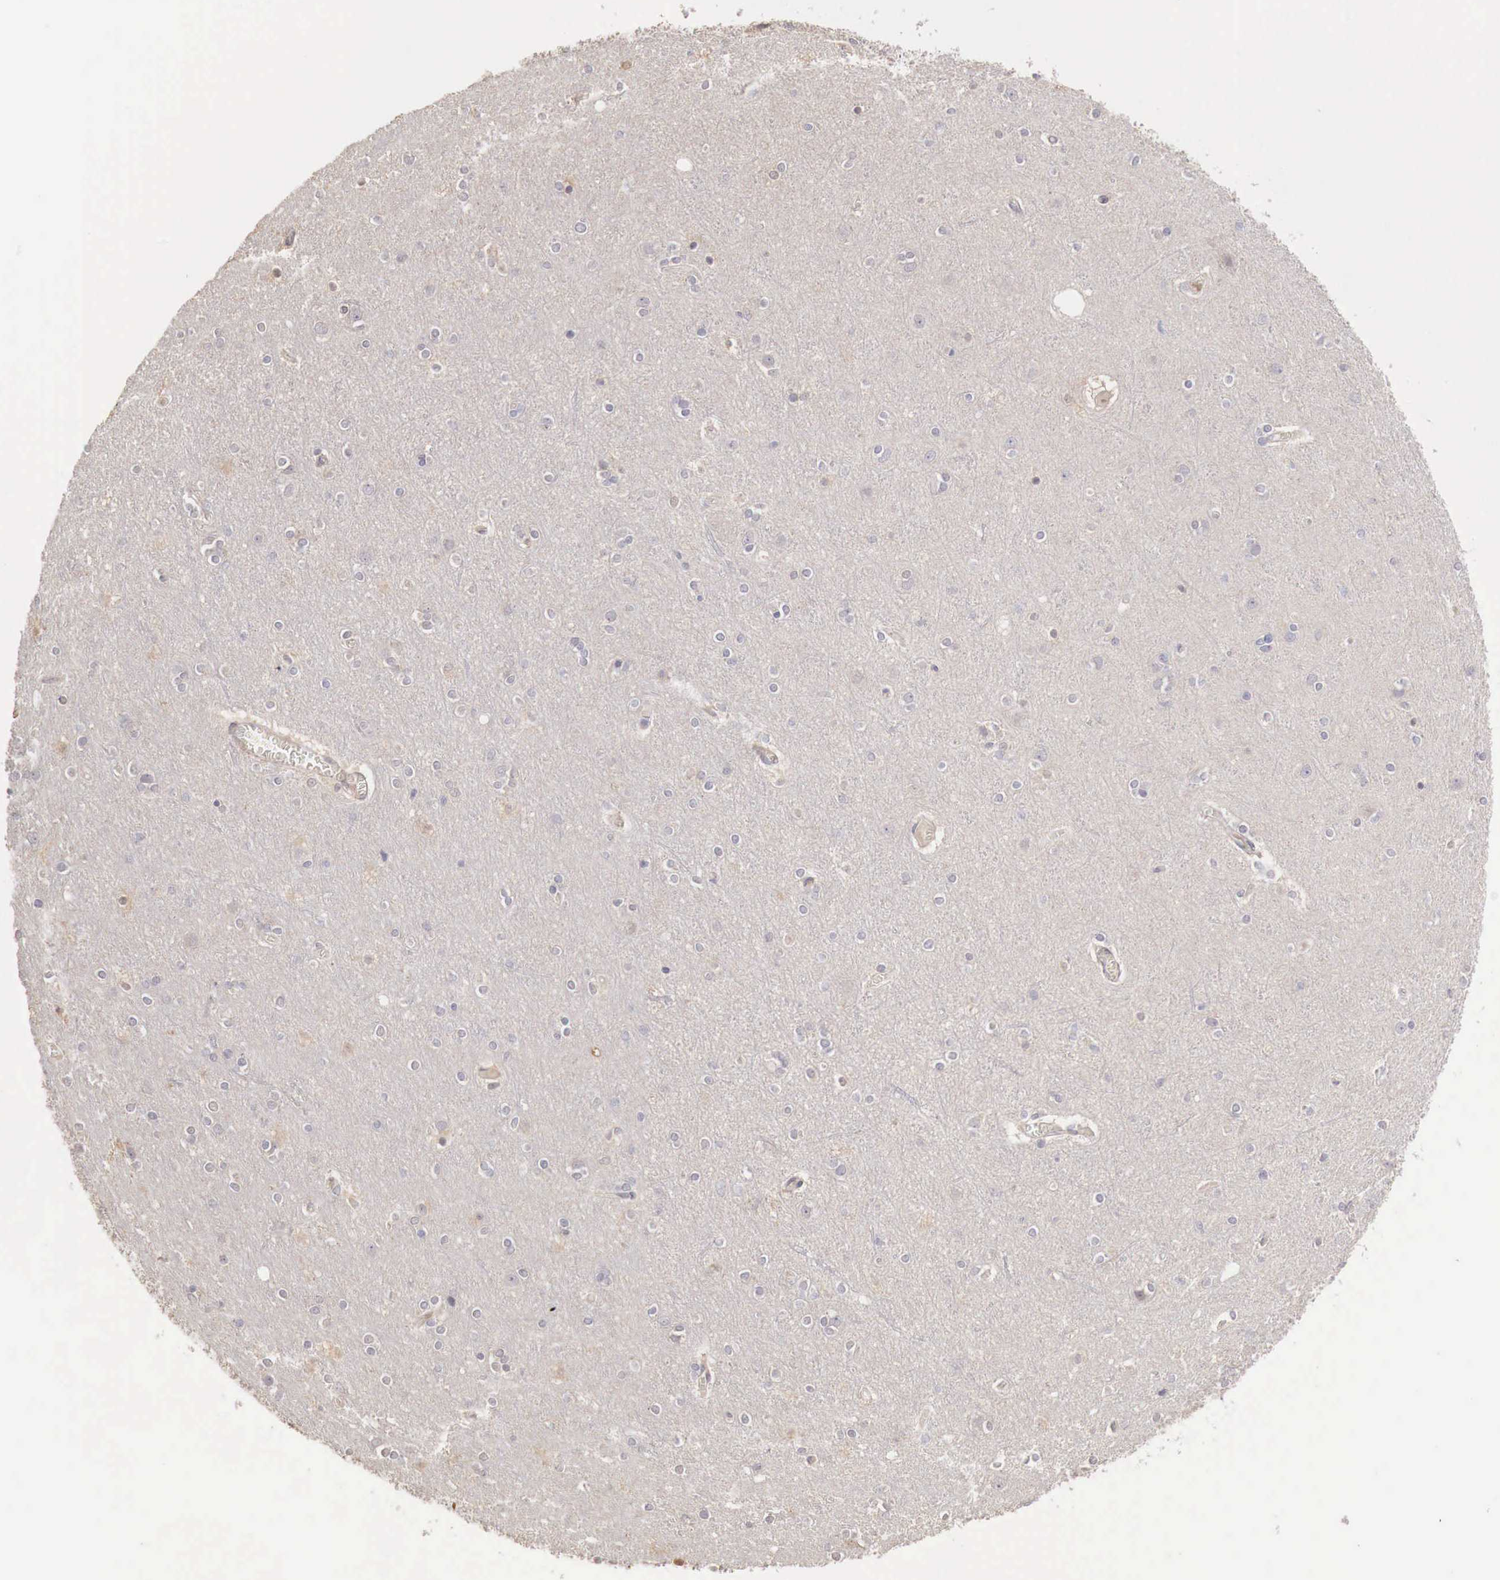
{"staining": {"intensity": "negative", "quantity": "none", "location": "none"}, "tissue": "cerebral cortex", "cell_type": "Endothelial cells", "image_type": "normal", "snomed": [{"axis": "morphology", "description": "Normal tissue, NOS"}, {"axis": "topography", "description": "Cerebral cortex"}], "caption": "Immunohistochemical staining of benign cerebral cortex shows no significant positivity in endothelial cells.", "gene": "TBC1D9", "patient": {"sex": "female", "age": 54}}